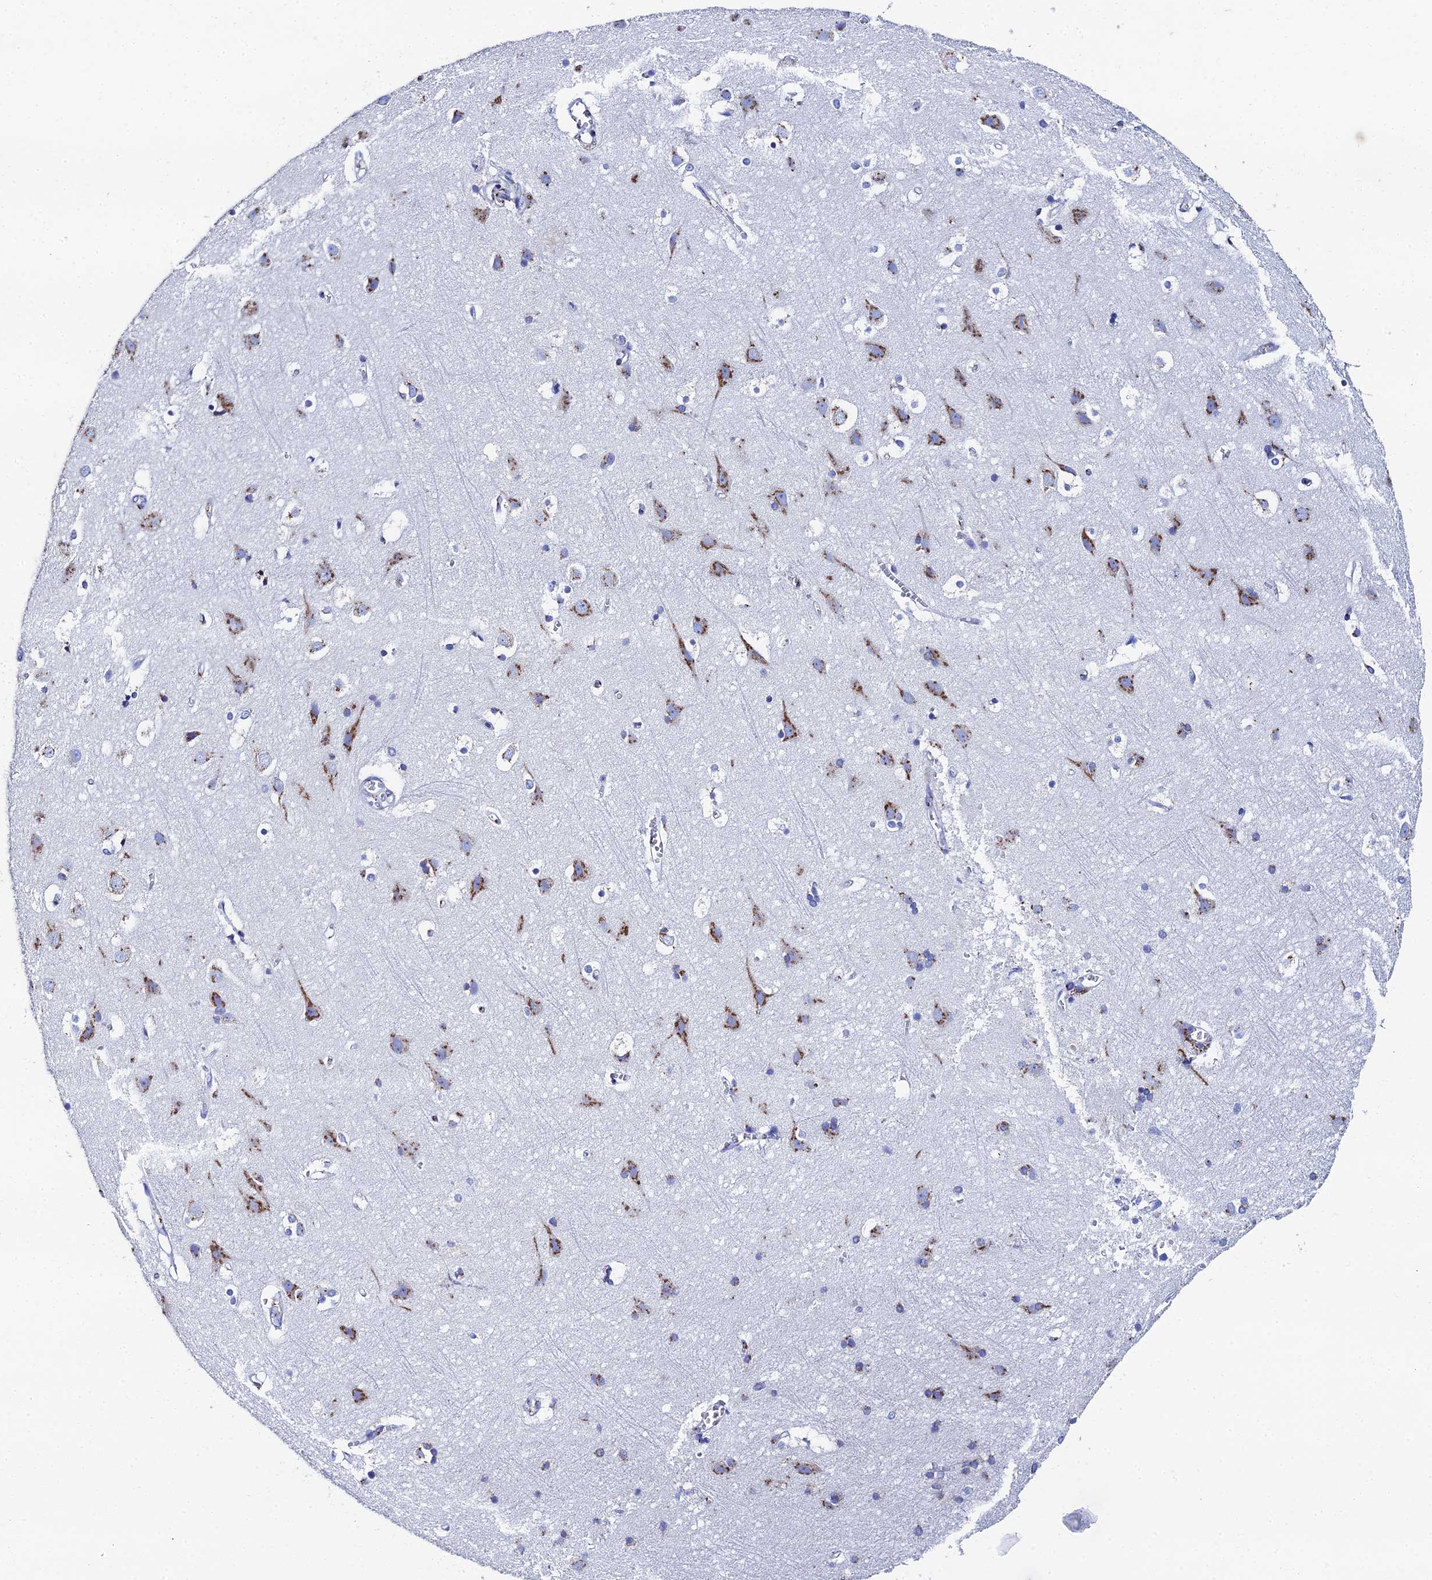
{"staining": {"intensity": "negative", "quantity": "none", "location": "none"}, "tissue": "cerebral cortex", "cell_type": "Endothelial cells", "image_type": "normal", "snomed": [{"axis": "morphology", "description": "Normal tissue, NOS"}, {"axis": "topography", "description": "Cerebral cortex"}], "caption": "This micrograph is of unremarkable cerebral cortex stained with immunohistochemistry (IHC) to label a protein in brown with the nuclei are counter-stained blue. There is no staining in endothelial cells. Nuclei are stained in blue.", "gene": "ENSG00000268674", "patient": {"sex": "male", "age": 54}}